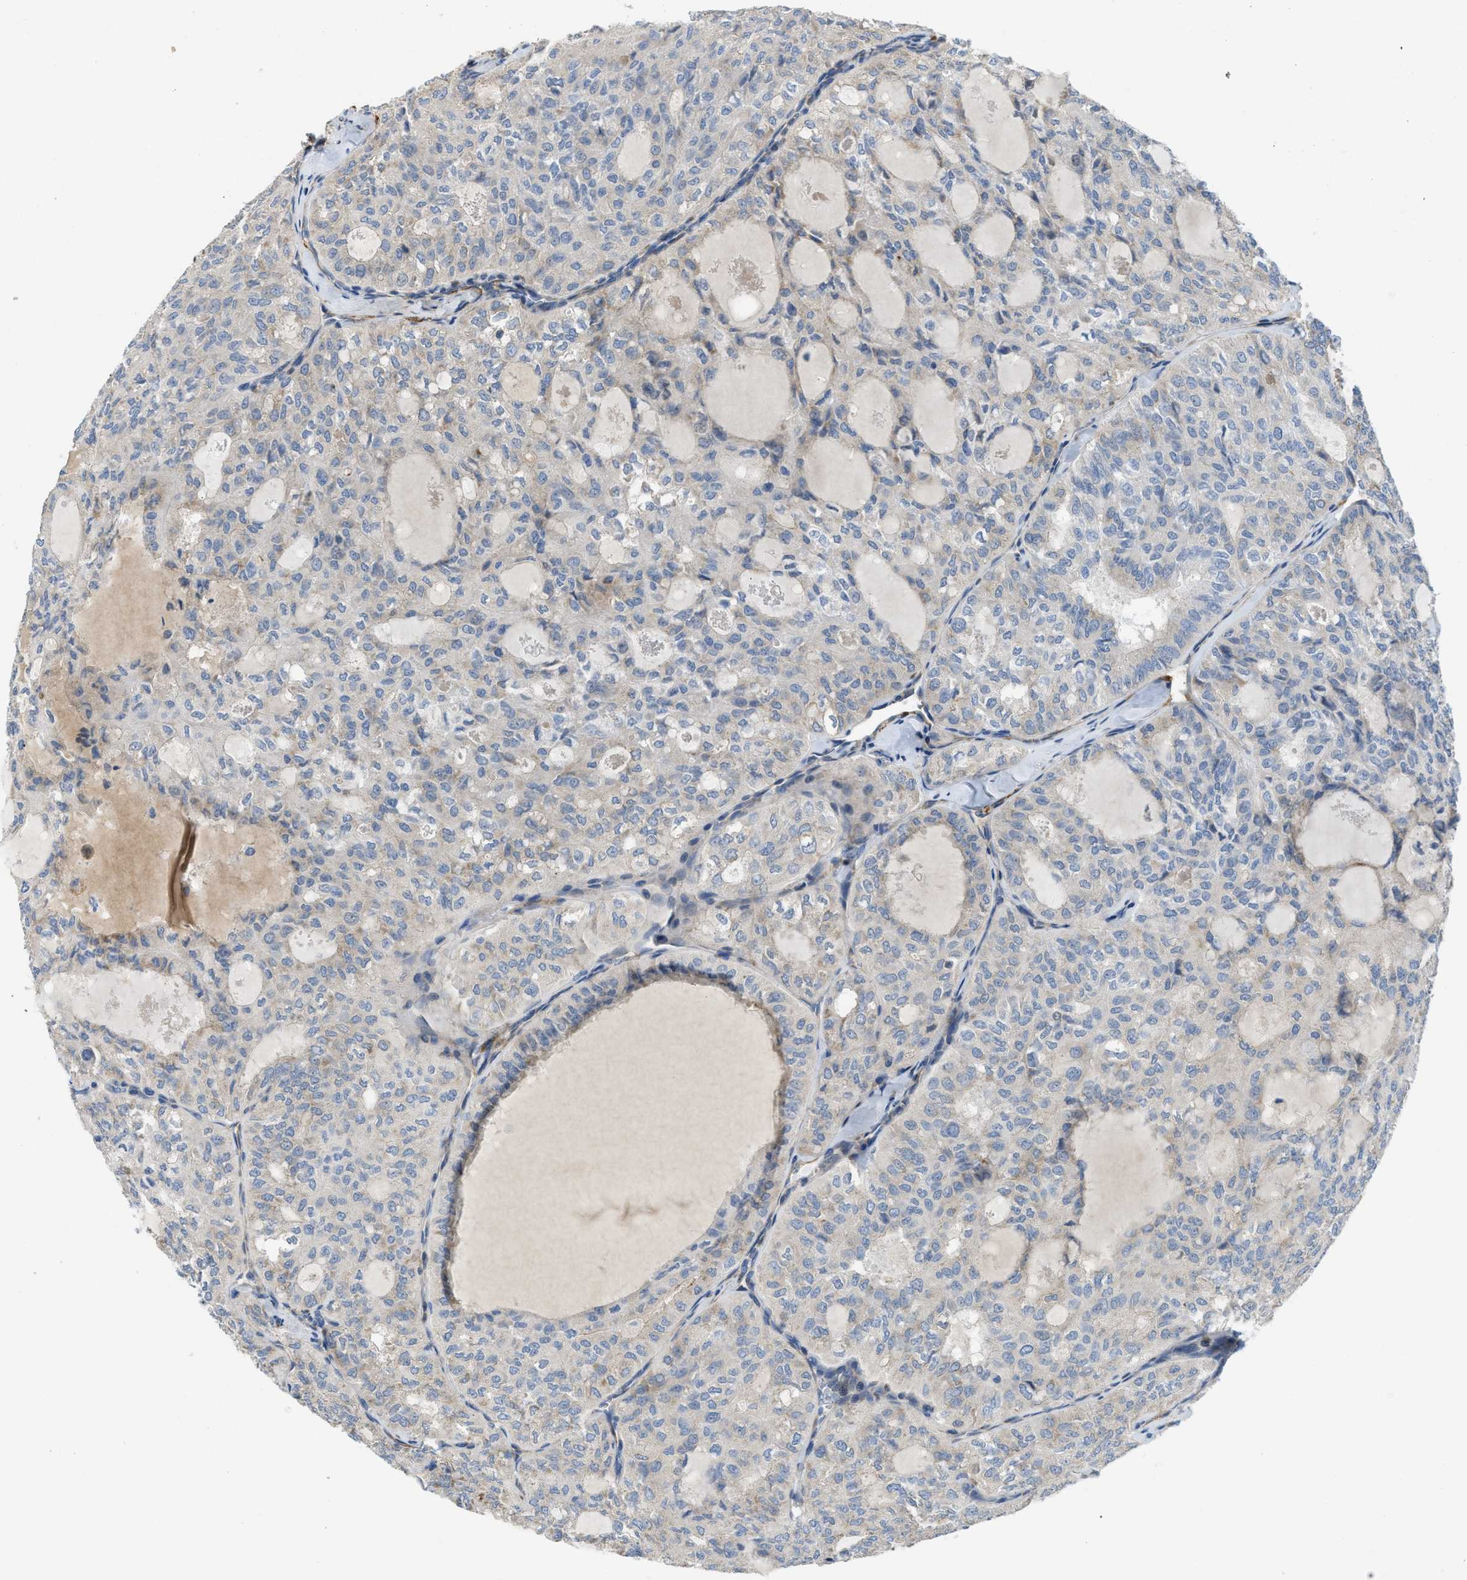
{"staining": {"intensity": "weak", "quantity": "<25%", "location": "cytoplasmic/membranous"}, "tissue": "thyroid cancer", "cell_type": "Tumor cells", "image_type": "cancer", "snomed": [{"axis": "morphology", "description": "Follicular adenoma carcinoma, NOS"}, {"axis": "topography", "description": "Thyroid gland"}], "caption": "Immunohistochemistry (IHC) image of neoplastic tissue: human thyroid cancer stained with DAB exhibits no significant protein staining in tumor cells.", "gene": "BMPR1A", "patient": {"sex": "male", "age": 75}}